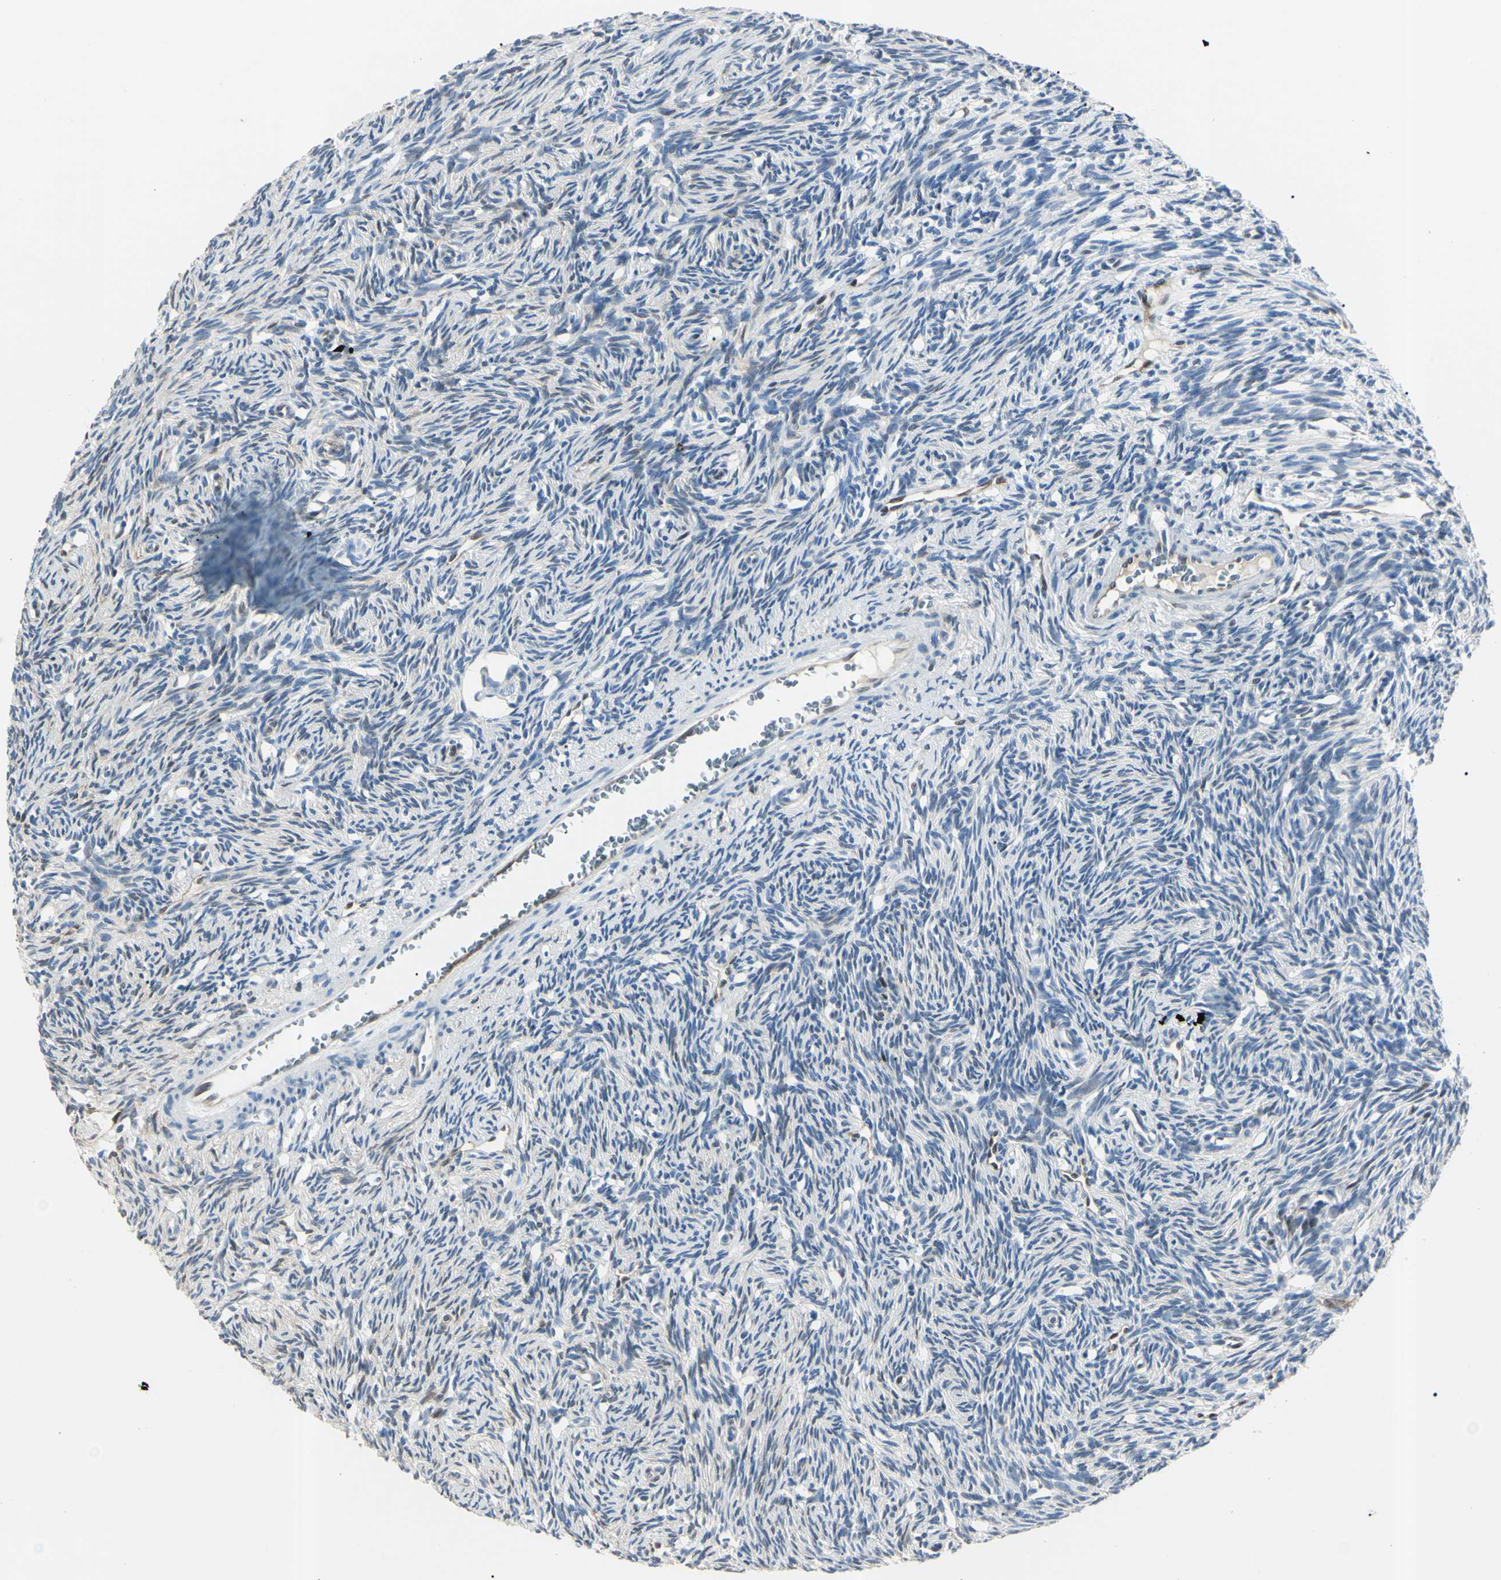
{"staining": {"intensity": "negative", "quantity": "none", "location": "none"}, "tissue": "ovary", "cell_type": "Follicle cells", "image_type": "normal", "snomed": [{"axis": "morphology", "description": "Normal tissue, NOS"}, {"axis": "topography", "description": "Ovary"}], "caption": "A high-resolution photomicrograph shows IHC staining of normal ovary, which reveals no significant positivity in follicle cells. (Stains: DAB (3,3'-diaminobenzidine) immunohistochemistry (IHC) with hematoxylin counter stain, Microscopy: brightfield microscopy at high magnification).", "gene": "AKR1C3", "patient": {"sex": "female", "age": 33}}